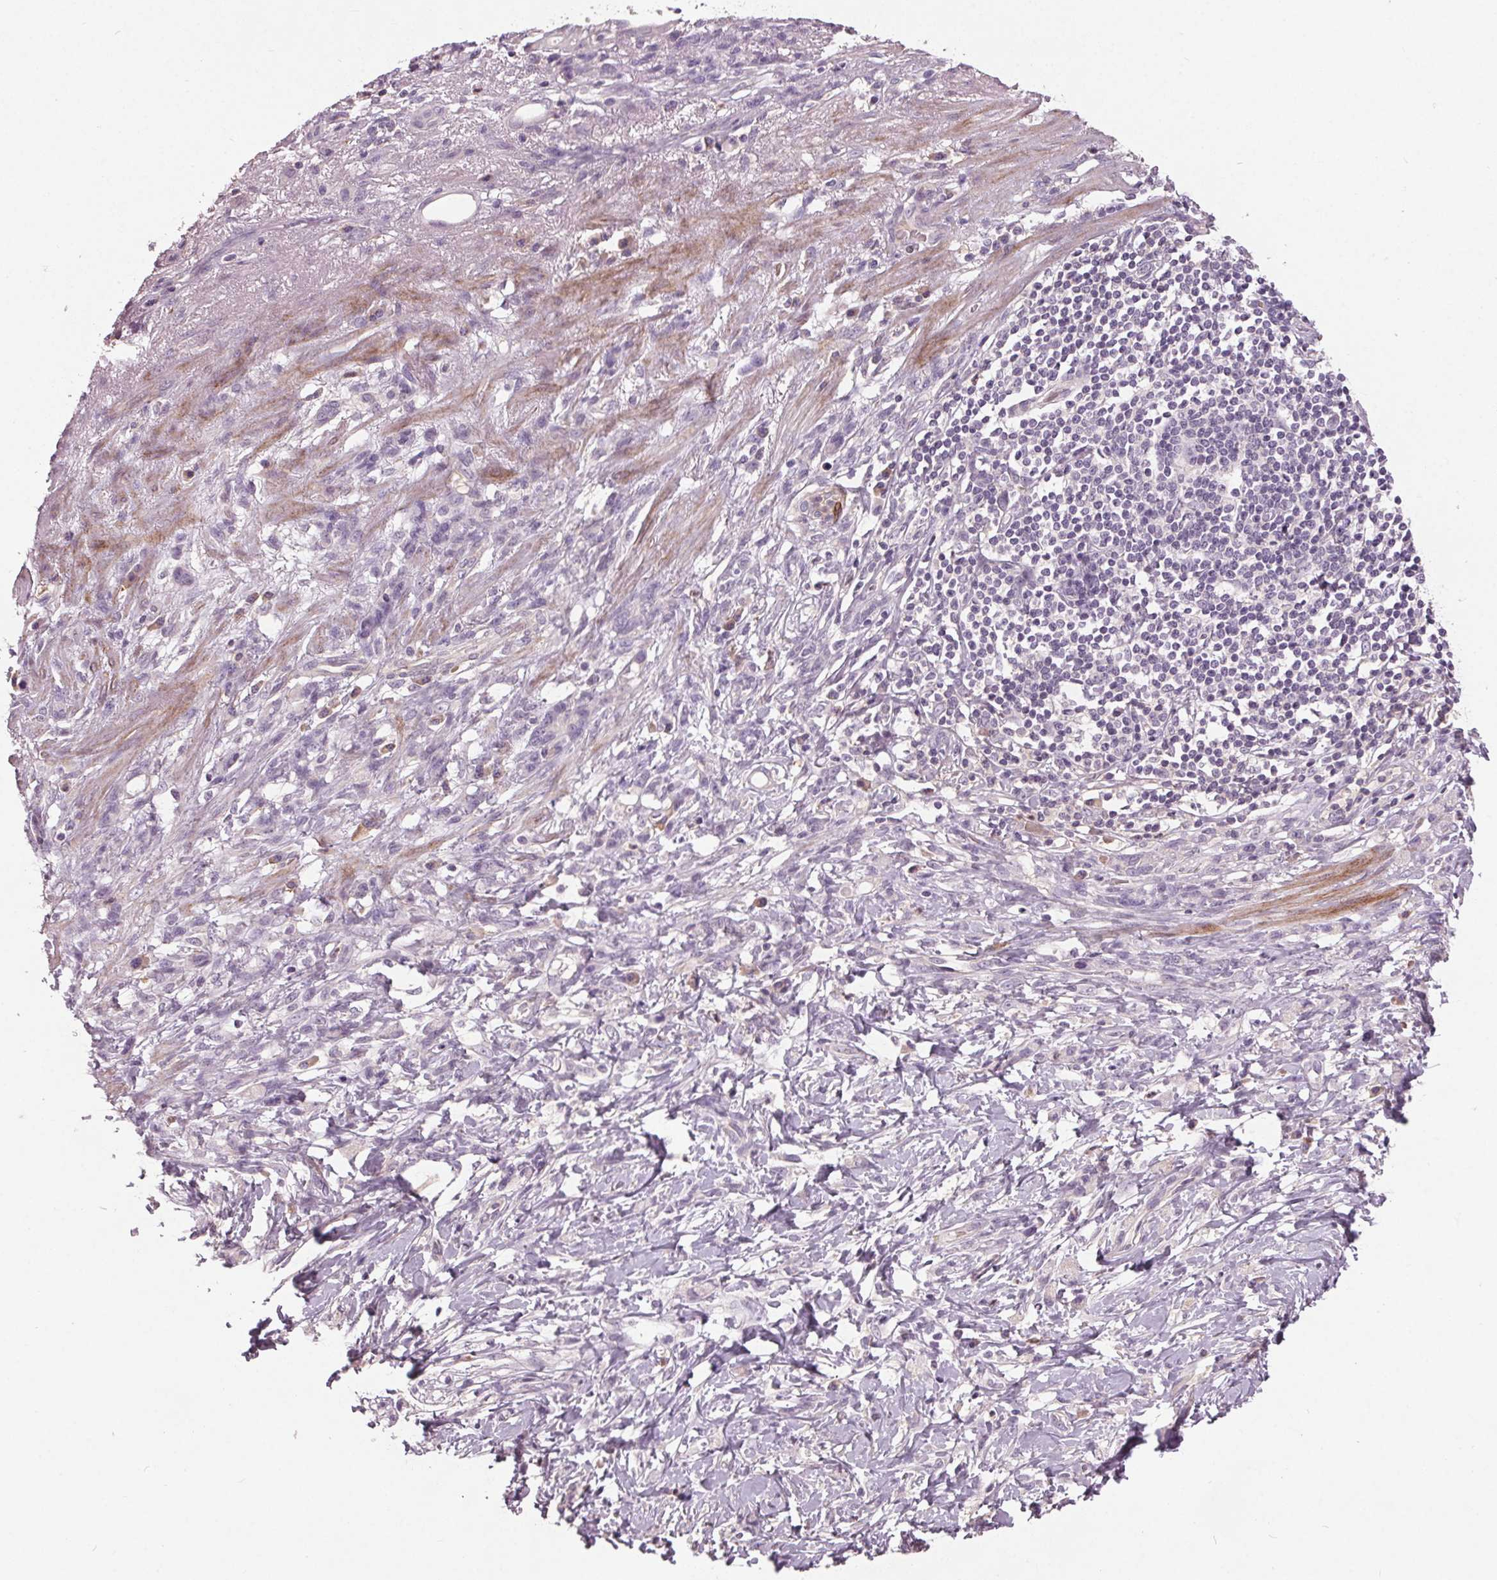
{"staining": {"intensity": "negative", "quantity": "none", "location": "none"}, "tissue": "stomach cancer", "cell_type": "Tumor cells", "image_type": "cancer", "snomed": [{"axis": "morphology", "description": "Adenocarcinoma, NOS"}, {"axis": "topography", "description": "Stomach"}], "caption": "Stomach adenocarcinoma was stained to show a protein in brown. There is no significant expression in tumor cells. (Brightfield microscopy of DAB immunohistochemistry (IHC) at high magnification).", "gene": "PDGFD", "patient": {"sex": "female", "age": 84}}